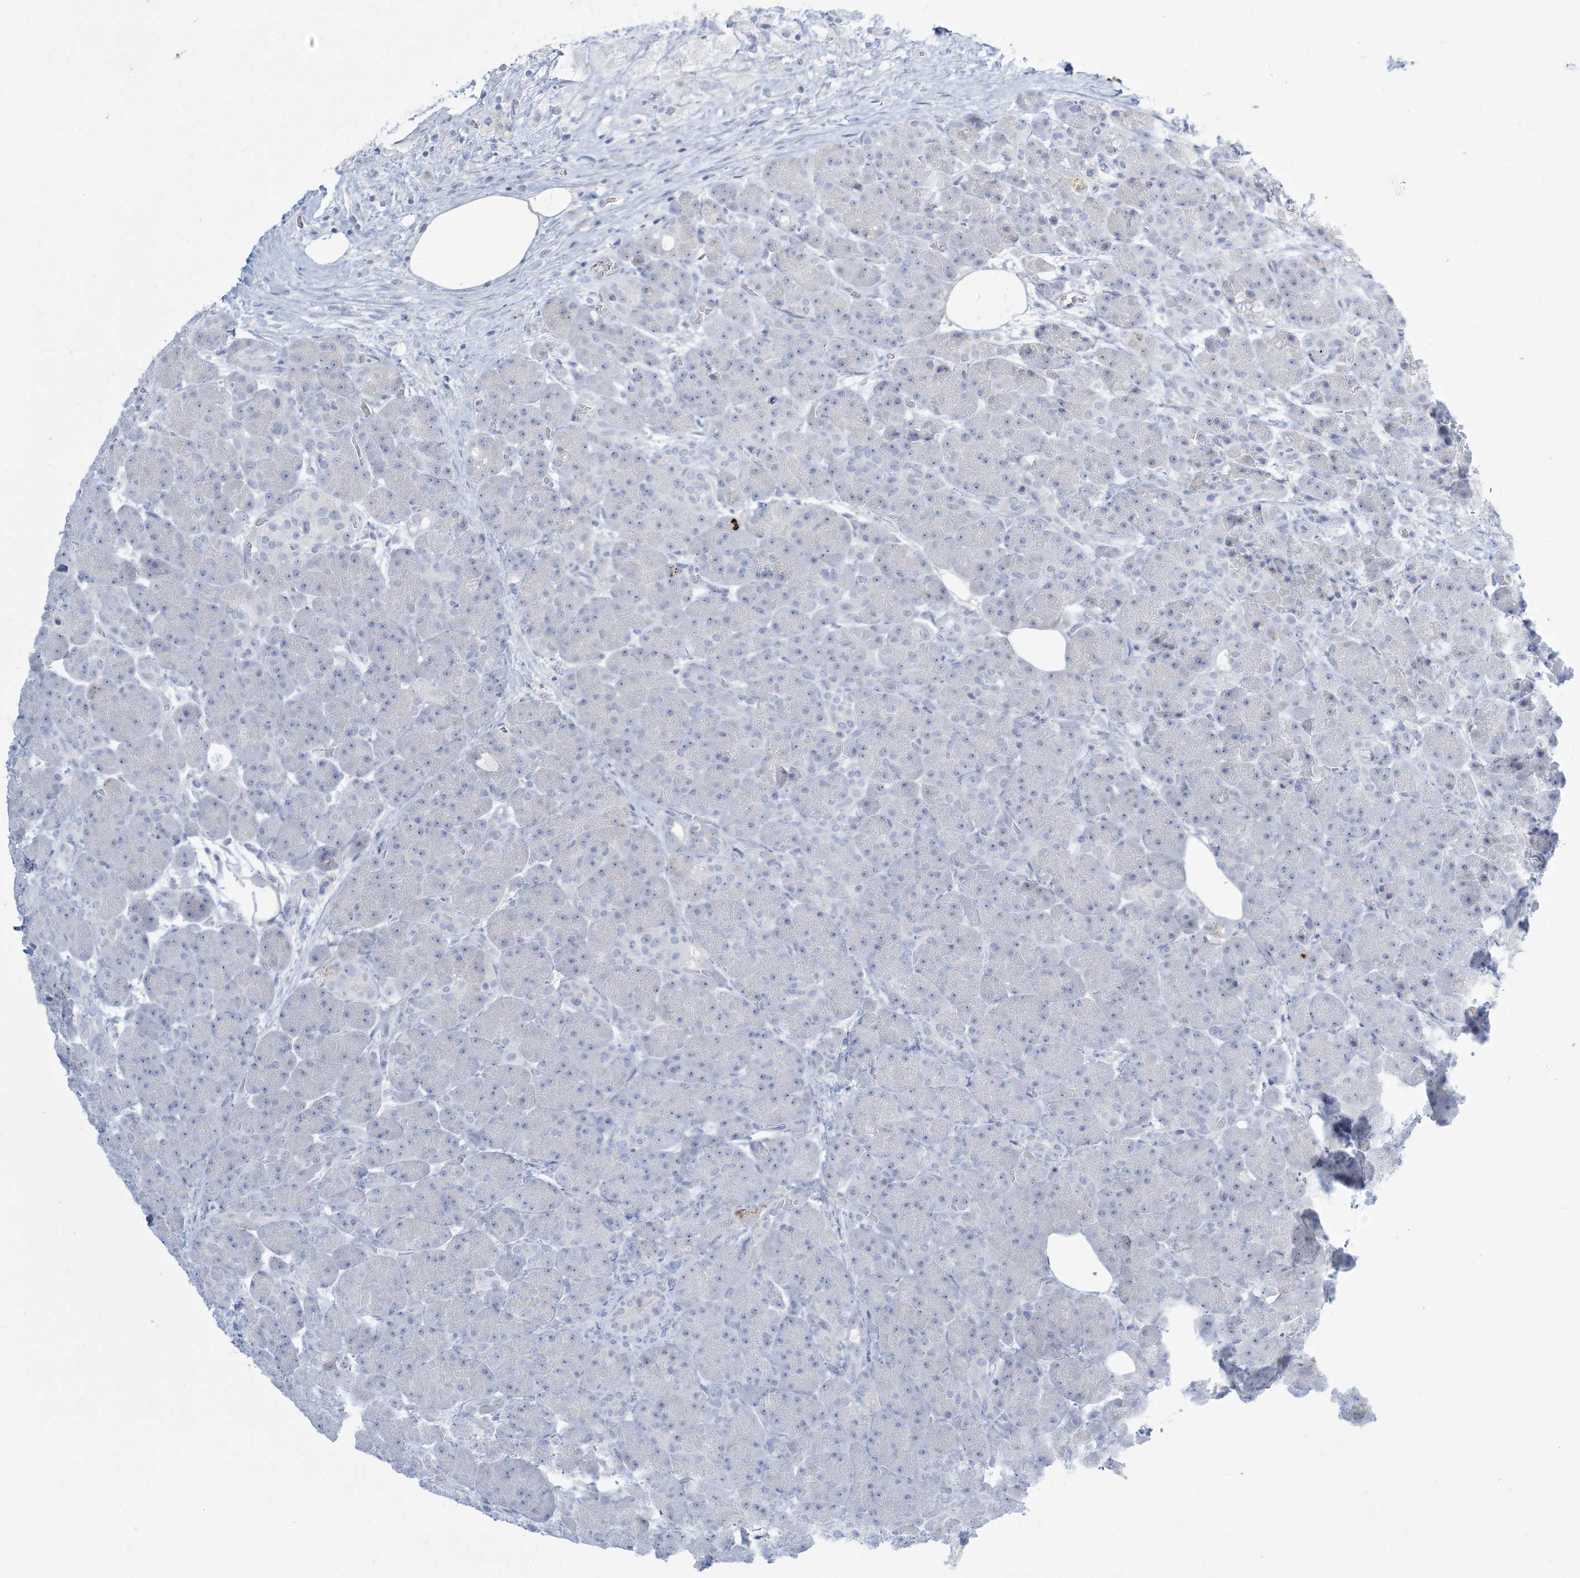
{"staining": {"intensity": "negative", "quantity": "none", "location": "none"}, "tissue": "pancreas", "cell_type": "Exocrine glandular cells", "image_type": "normal", "snomed": [{"axis": "morphology", "description": "Normal tissue, NOS"}, {"axis": "topography", "description": "Pancreas"}], "caption": "This is a micrograph of IHC staining of unremarkable pancreas, which shows no staining in exocrine glandular cells. (Immunohistochemistry (ihc), brightfield microscopy, high magnification).", "gene": "AGXT", "patient": {"sex": "male", "age": 63}}